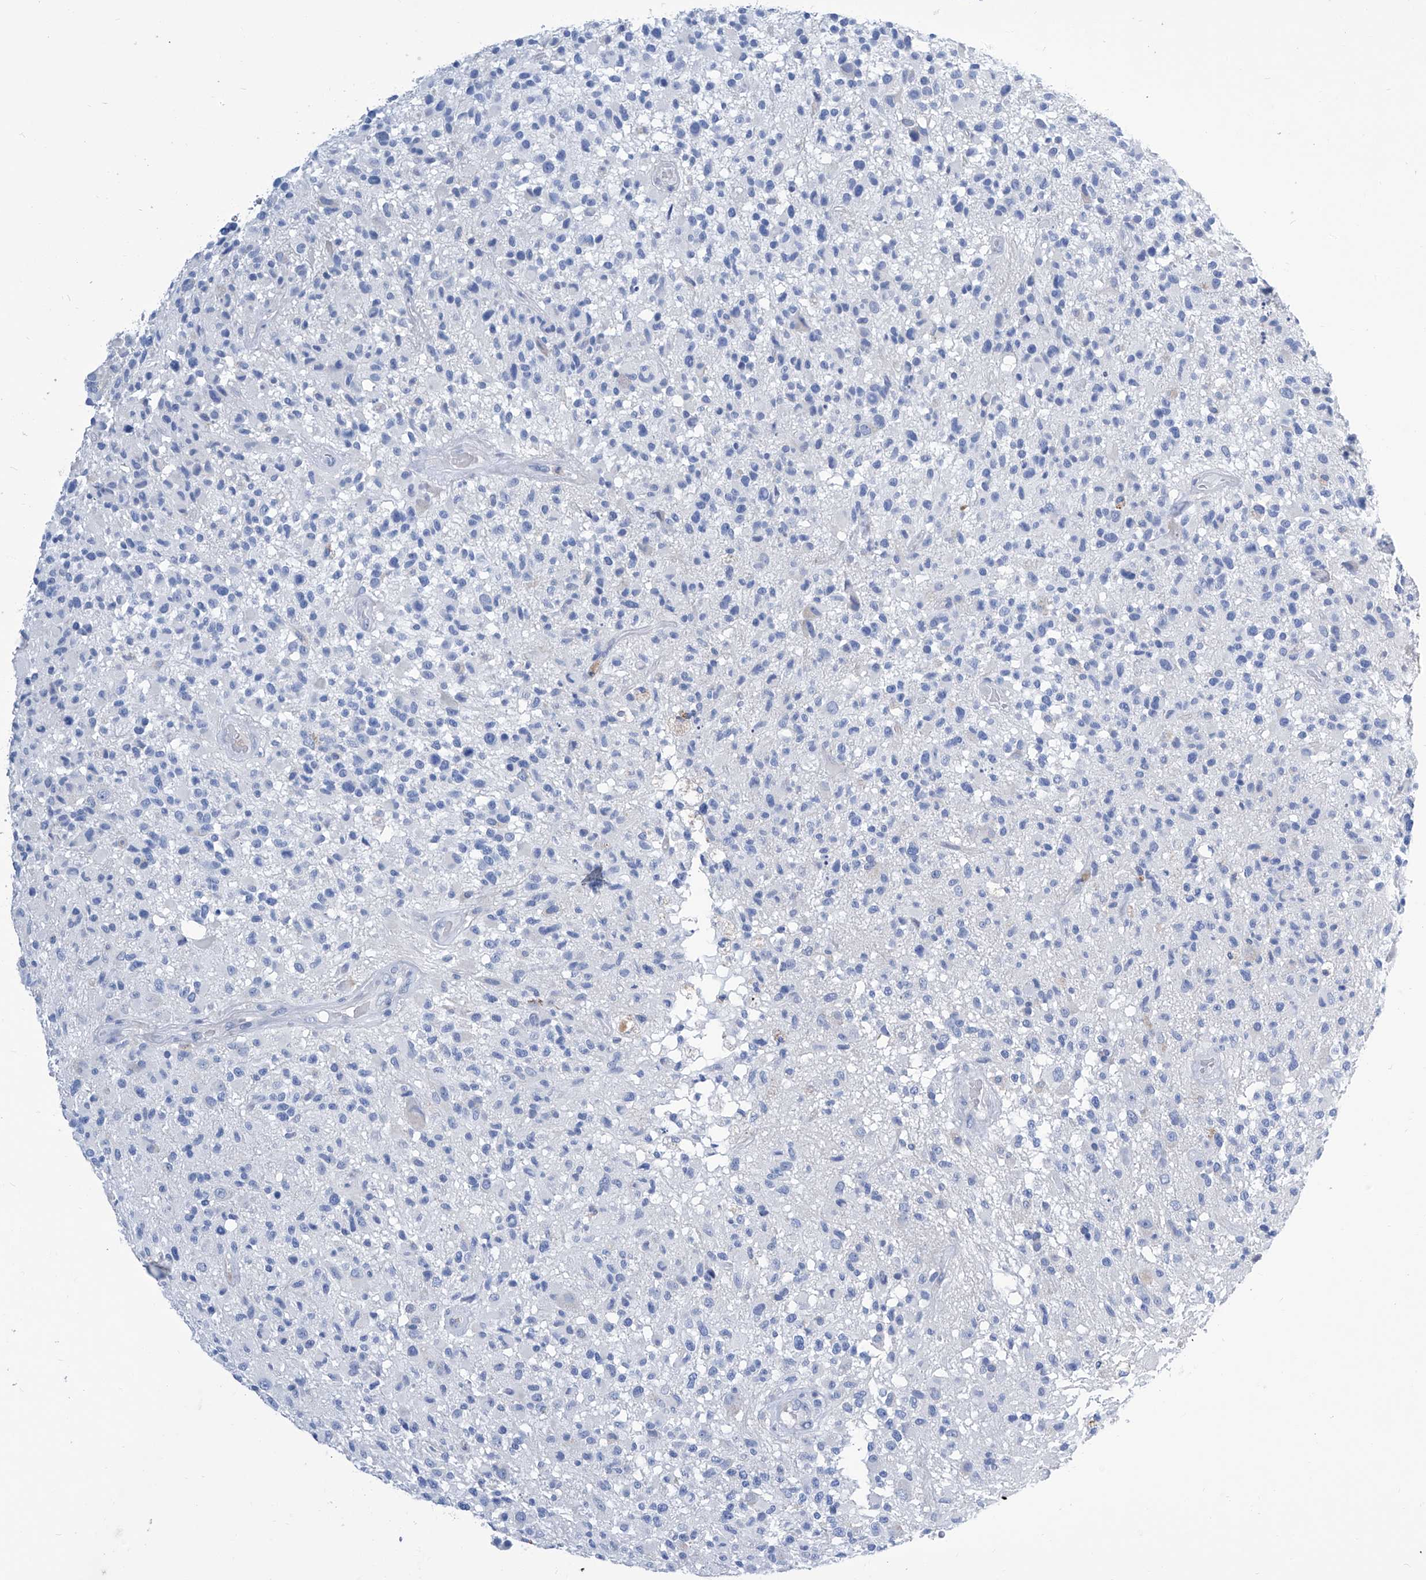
{"staining": {"intensity": "negative", "quantity": "none", "location": "none"}, "tissue": "glioma", "cell_type": "Tumor cells", "image_type": "cancer", "snomed": [{"axis": "morphology", "description": "Glioma, malignant, High grade"}, {"axis": "morphology", "description": "Glioblastoma, NOS"}, {"axis": "topography", "description": "Brain"}], "caption": "Micrograph shows no protein staining in tumor cells of glioblastoma tissue.", "gene": "IMPA2", "patient": {"sex": "male", "age": 60}}